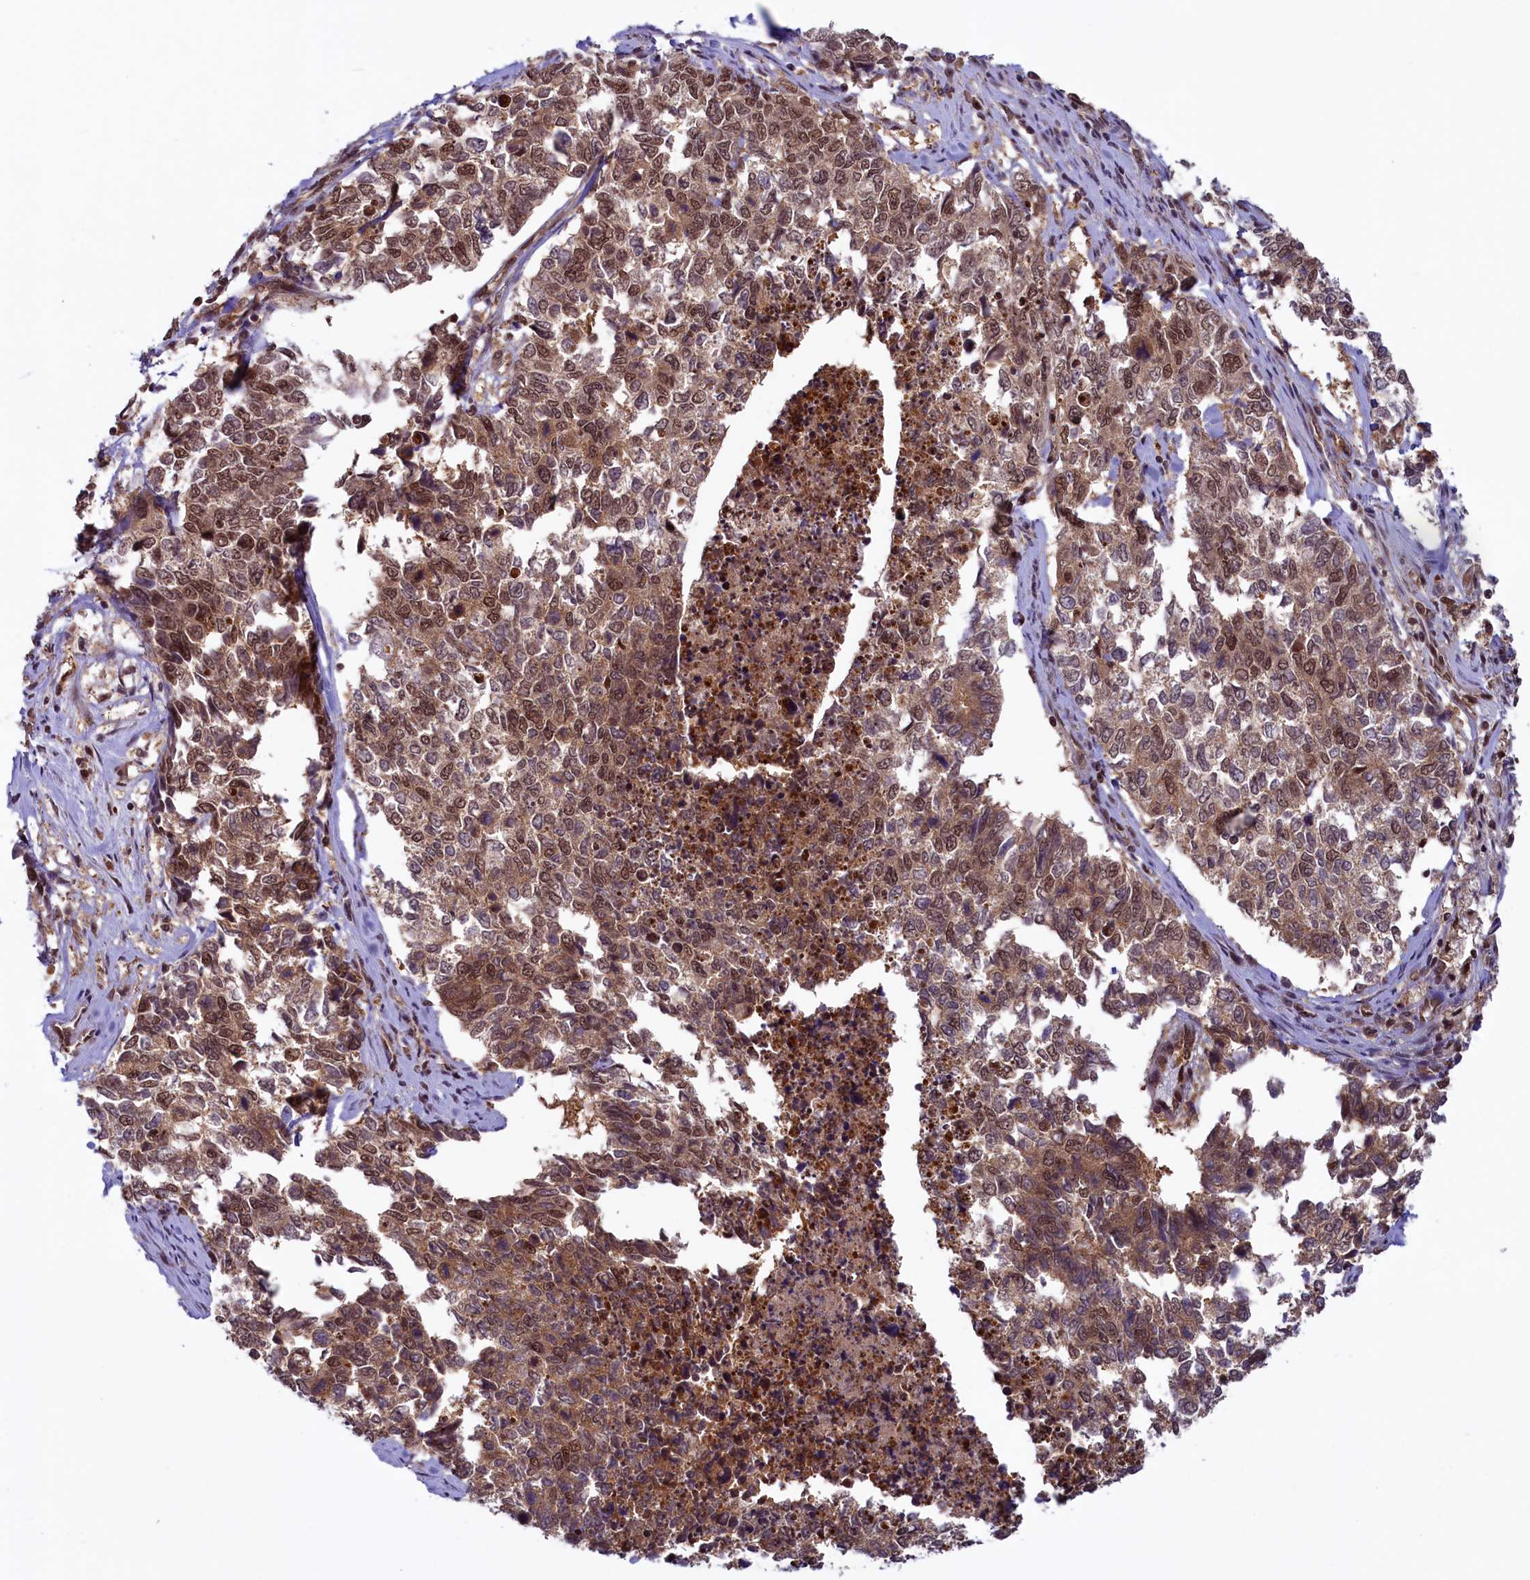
{"staining": {"intensity": "moderate", "quantity": ">75%", "location": "cytoplasmic/membranous,nuclear"}, "tissue": "cervical cancer", "cell_type": "Tumor cells", "image_type": "cancer", "snomed": [{"axis": "morphology", "description": "Squamous cell carcinoma, NOS"}, {"axis": "topography", "description": "Cervix"}], "caption": "Protein expression analysis of human squamous cell carcinoma (cervical) reveals moderate cytoplasmic/membranous and nuclear staining in about >75% of tumor cells.", "gene": "SLC7A6OS", "patient": {"sex": "female", "age": 63}}